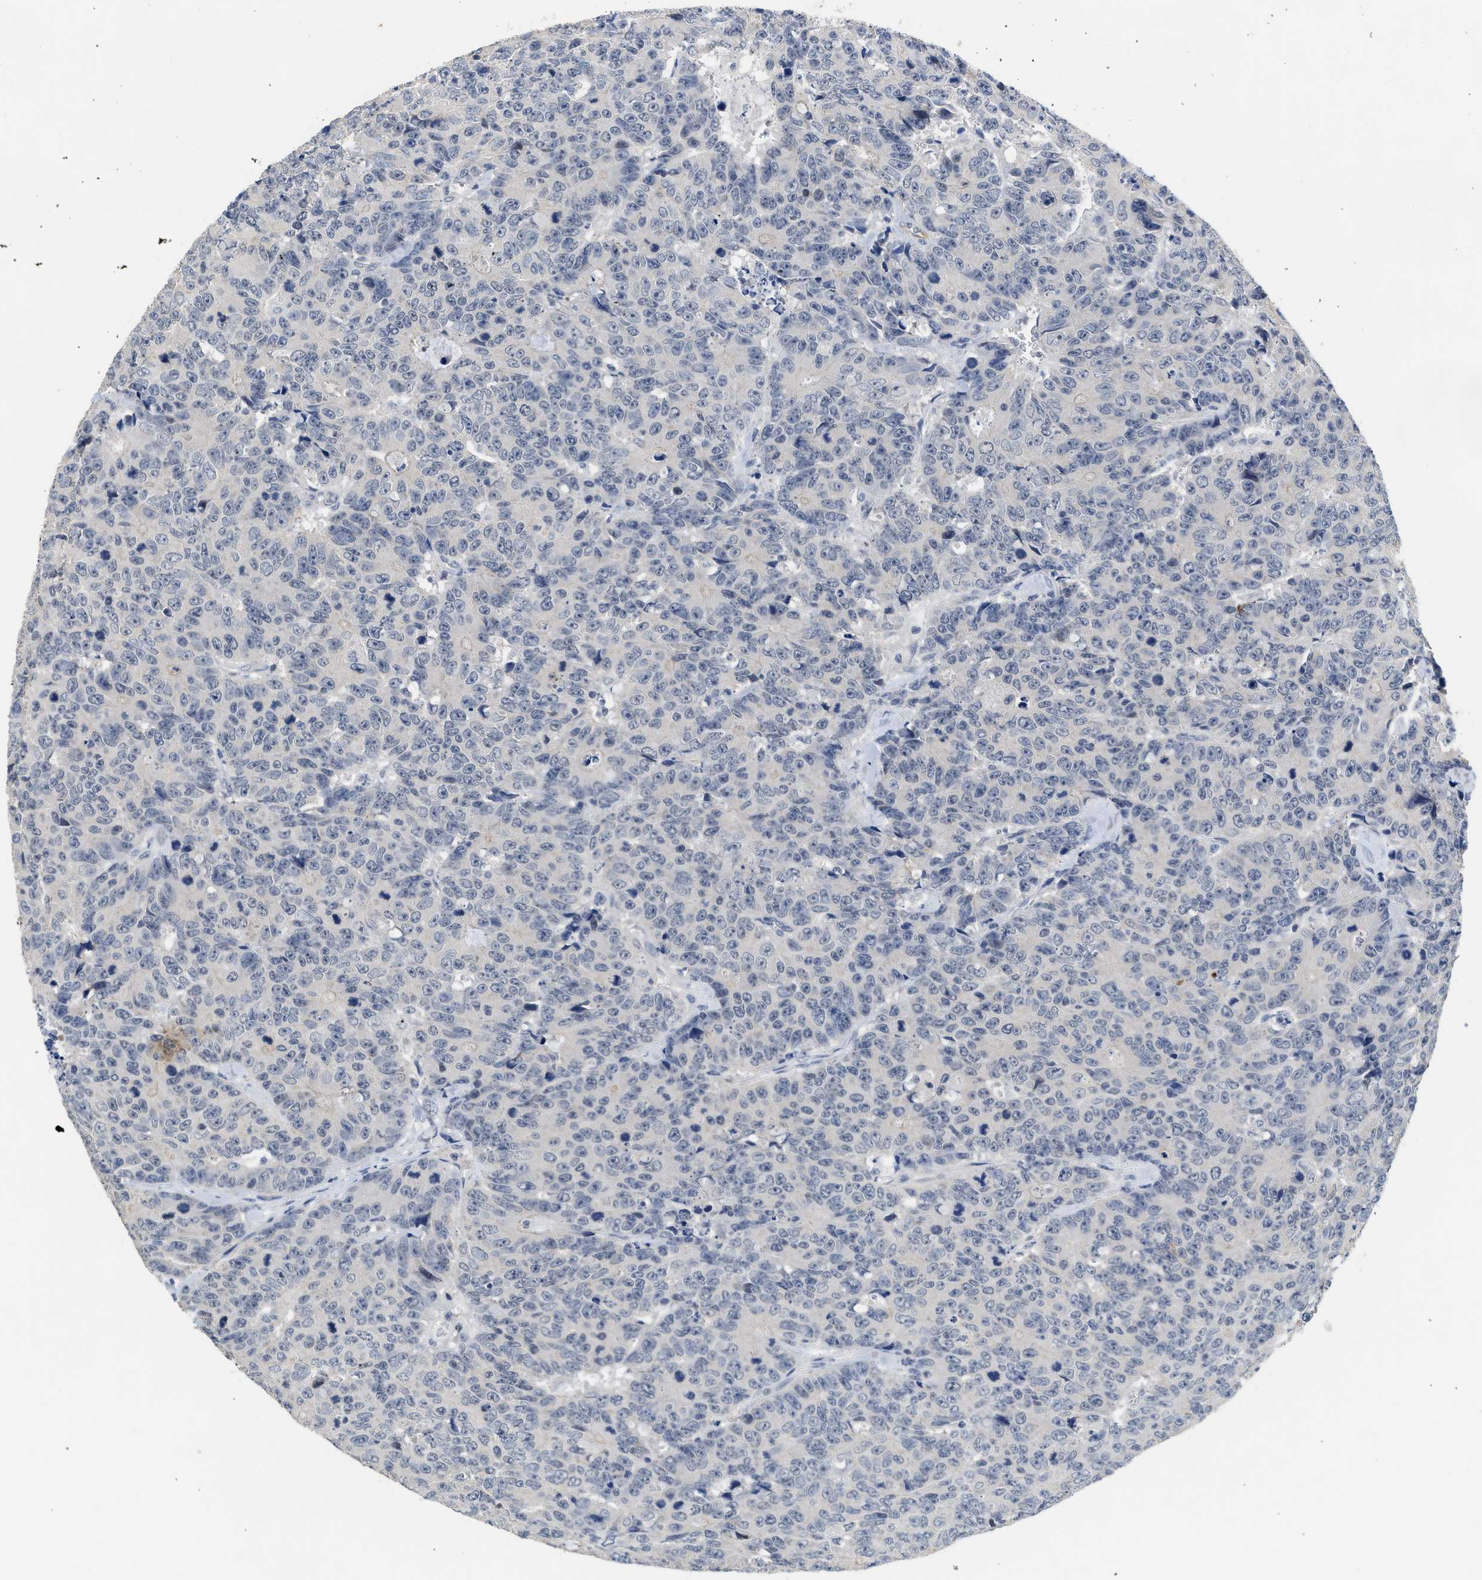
{"staining": {"intensity": "negative", "quantity": "none", "location": "none"}, "tissue": "colorectal cancer", "cell_type": "Tumor cells", "image_type": "cancer", "snomed": [{"axis": "morphology", "description": "Adenocarcinoma, NOS"}, {"axis": "topography", "description": "Colon"}], "caption": "Immunohistochemistry (IHC) photomicrograph of colorectal adenocarcinoma stained for a protein (brown), which exhibits no expression in tumor cells. (Brightfield microscopy of DAB (3,3'-diaminobenzidine) IHC at high magnification).", "gene": "CSF3R", "patient": {"sex": "female", "age": 86}}